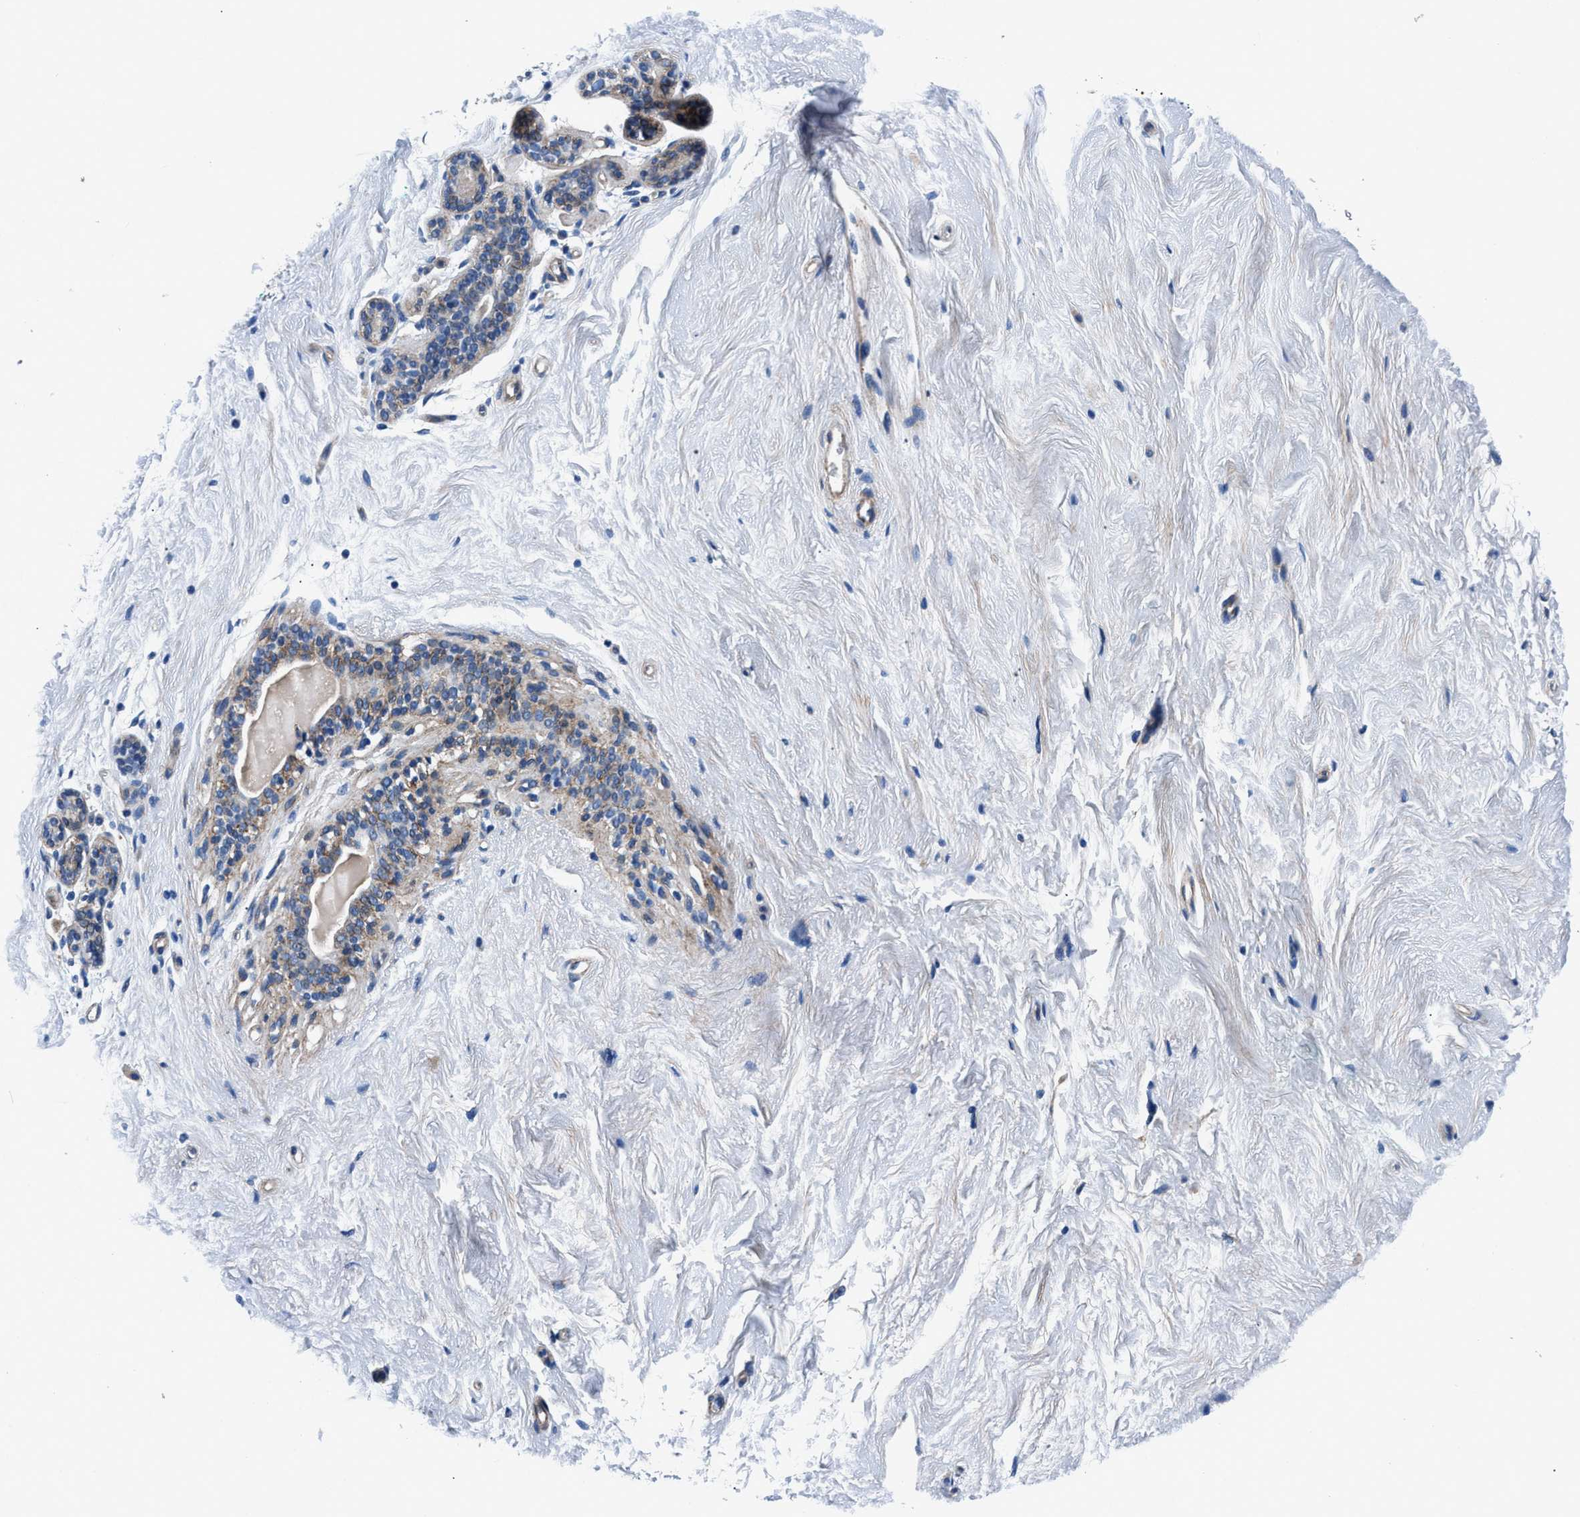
{"staining": {"intensity": "negative", "quantity": "none", "location": "none"}, "tissue": "breast", "cell_type": "Adipocytes", "image_type": "normal", "snomed": [{"axis": "morphology", "description": "Normal tissue, NOS"}, {"axis": "topography", "description": "Breast"}], "caption": "DAB immunohistochemical staining of unremarkable breast demonstrates no significant staining in adipocytes.", "gene": "DAG1", "patient": {"sex": "female", "age": 52}}